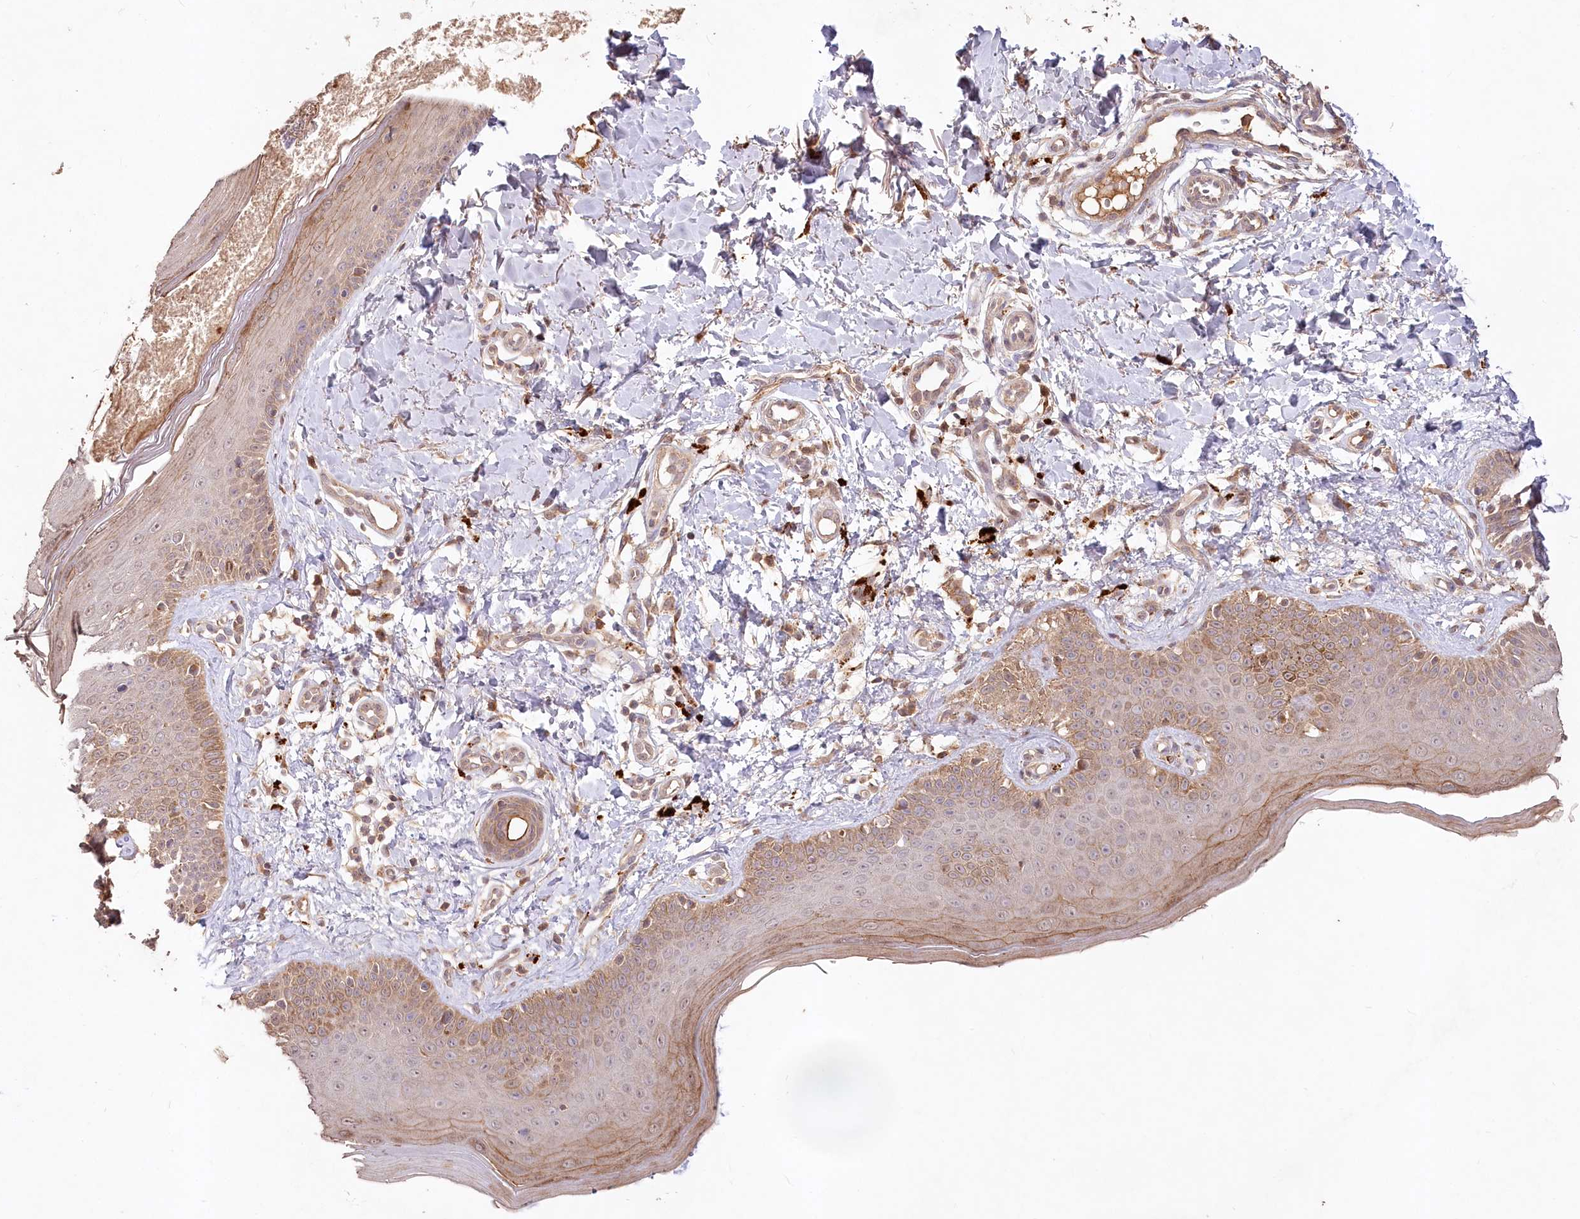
{"staining": {"intensity": "moderate", "quantity": ">75%", "location": "cytoplasmic/membranous"}, "tissue": "skin", "cell_type": "Fibroblasts", "image_type": "normal", "snomed": [{"axis": "morphology", "description": "Normal tissue, NOS"}, {"axis": "topography", "description": "Skin"}], "caption": "This histopathology image displays immunohistochemistry (IHC) staining of normal human skin, with medium moderate cytoplasmic/membranous staining in about >75% of fibroblasts.", "gene": "IRAK1BP1", "patient": {"sex": "male", "age": 52}}